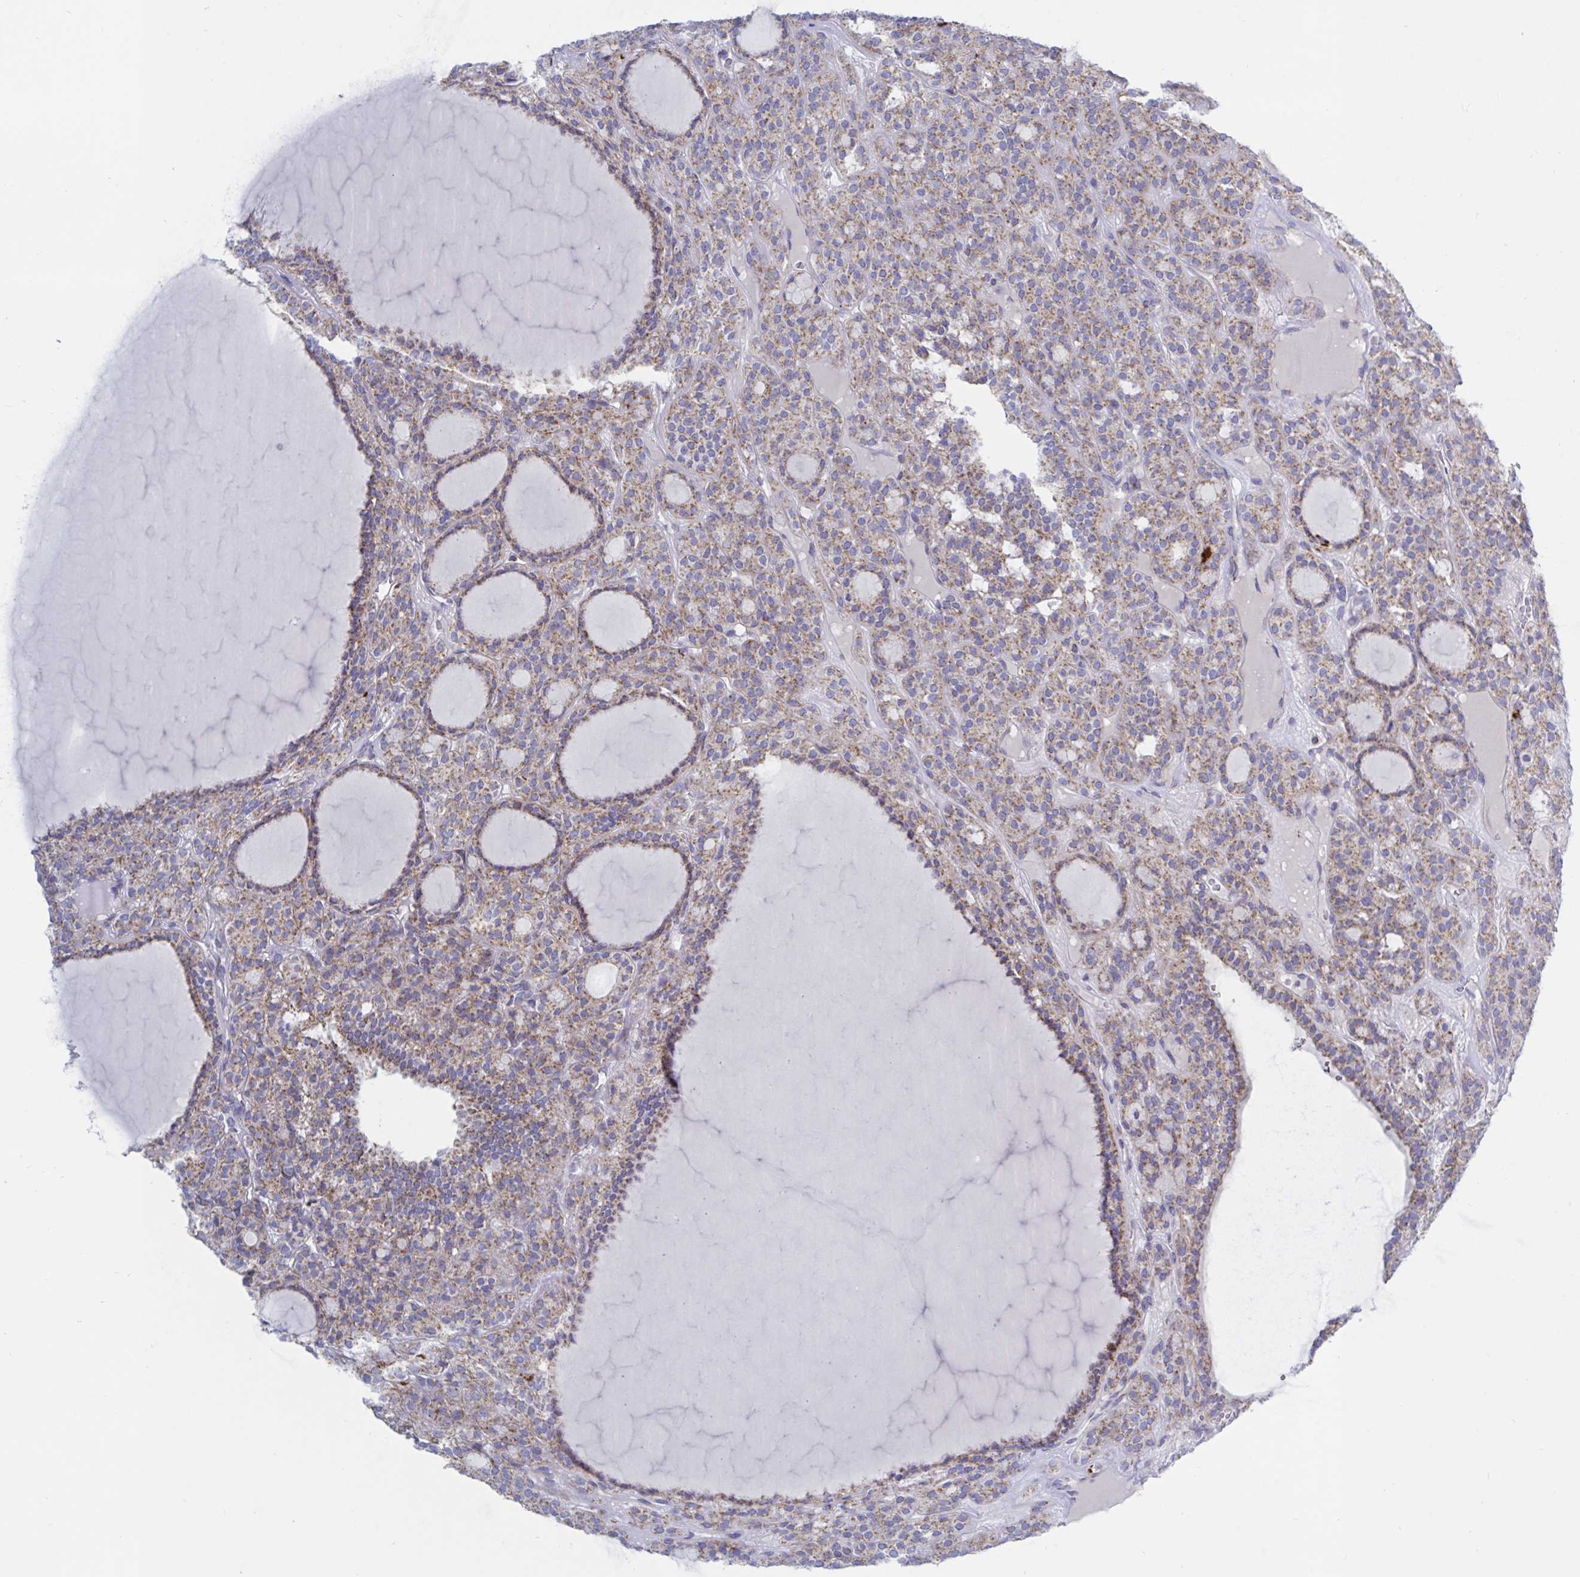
{"staining": {"intensity": "weak", "quantity": "25%-75%", "location": "cytoplasmic/membranous"}, "tissue": "thyroid cancer", "cell_type": "Tumor cells", "image_type": "cancer", "snomed": [{"axis": "morphology", "description": "Follicular adenoma carcinoma, NOS"}, {"axis": "topography", "description": "Thyroid gland"}], "caption": "IHC photomicrograph of thyroid follicular adenoma carcinoma stained for a protein (brown), which reveals low levels of weak cytoplasmic/membranous staining in about 25%-75% of tumor cells.", "gene": "HSPE1", "patient": {"sex": "female", "age": 63}}